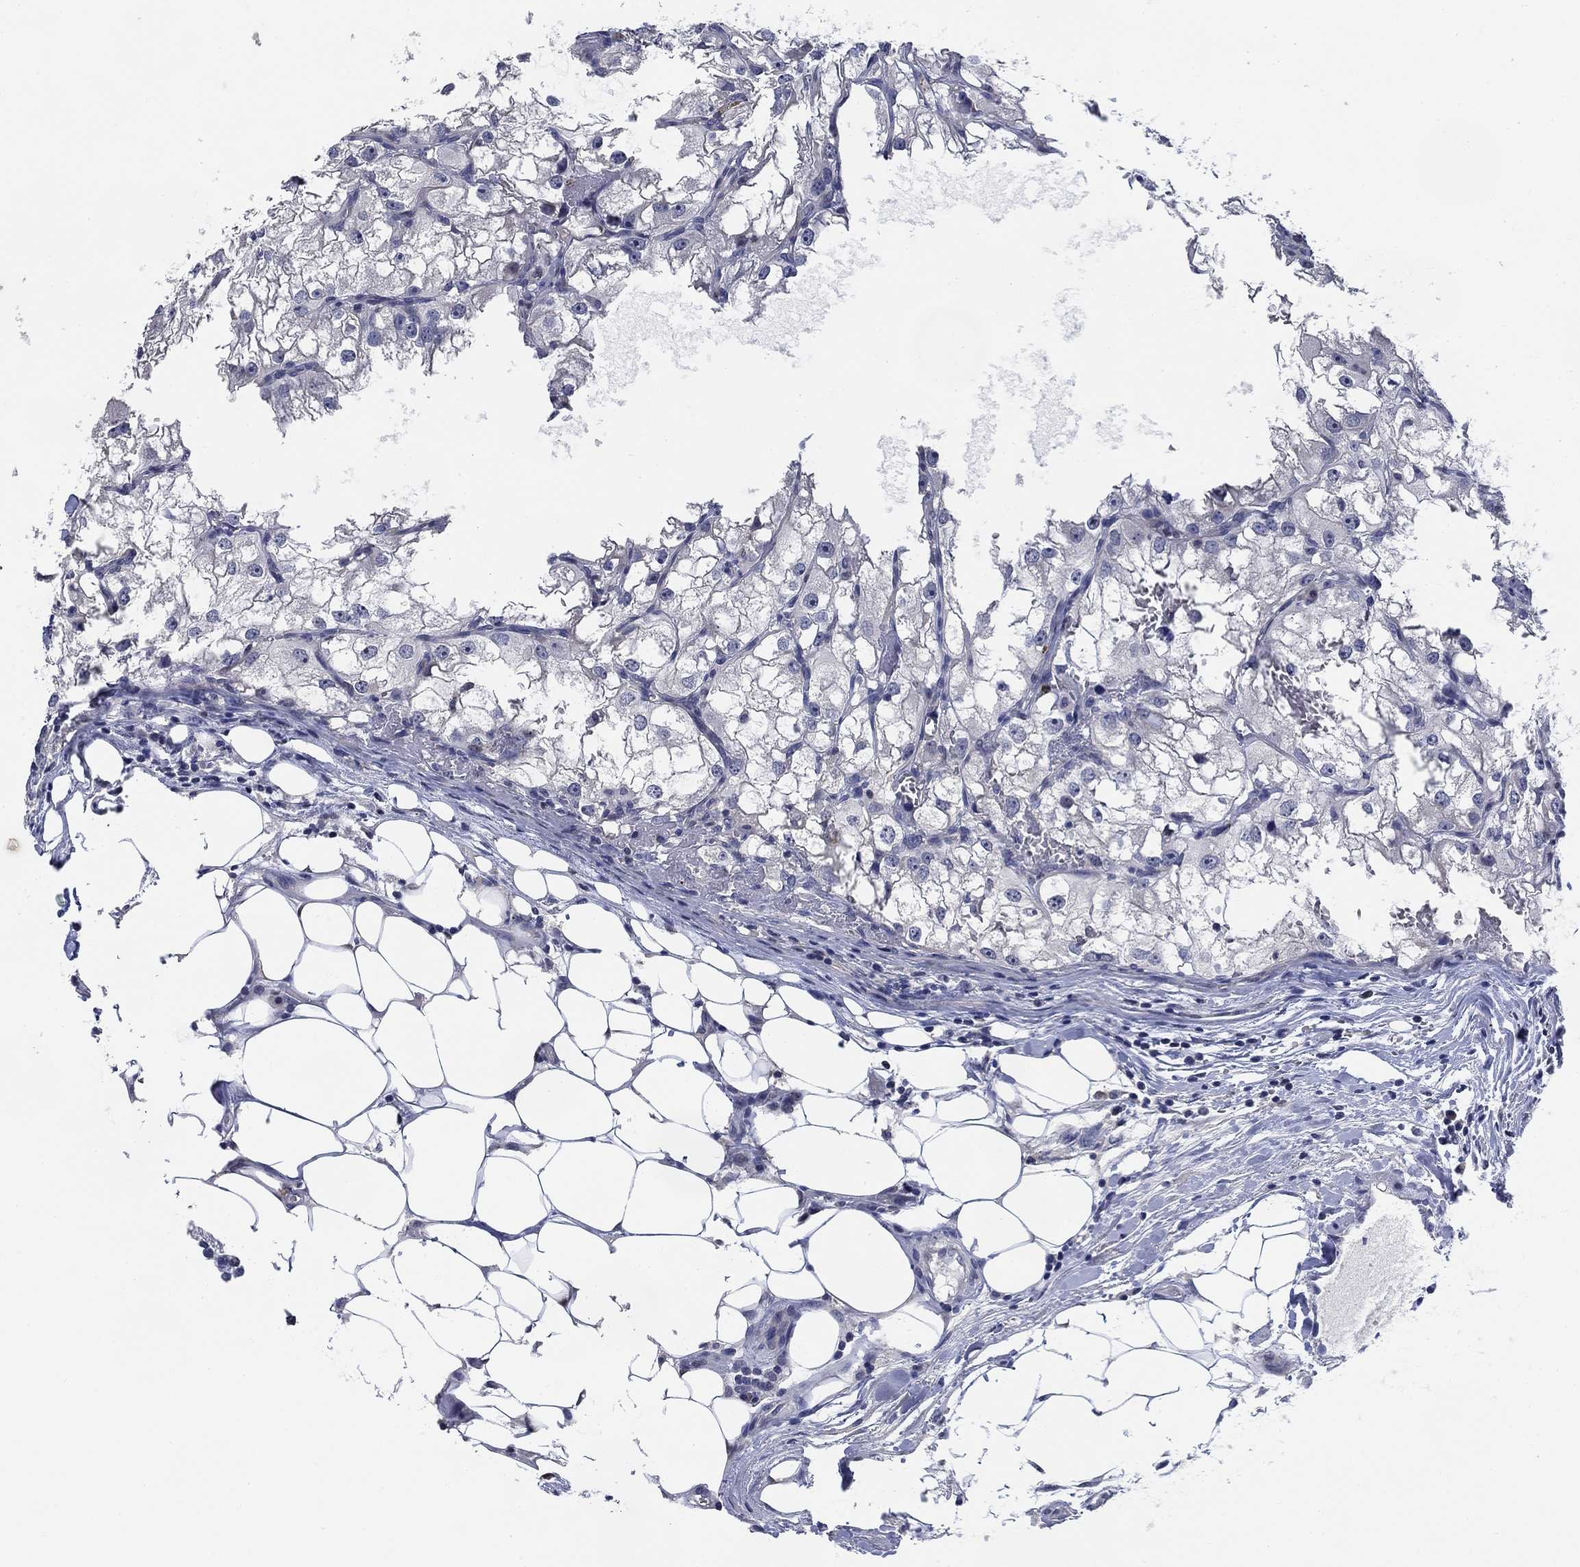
{"staining": {"intensity": "negative", "quantity": "none", "location": "none"}, "tissue": "renal cancer", "cell_type": "Tumor cells", "image_type": "cancer", "snomed": [{"axis": "morphology", "description": "Adenocarcinoma, NOS"}, {"axis": "topography", "description": "Kidney"}], "caption": "Renal cancer was stained to show a protein in brown. There is no significant expression in tumor cells. (DAB (3,3'-diaminobenzidine) IHC, high magnification).", "gene": "DAZL", "patient": {"sex": "male", "age": 59}}